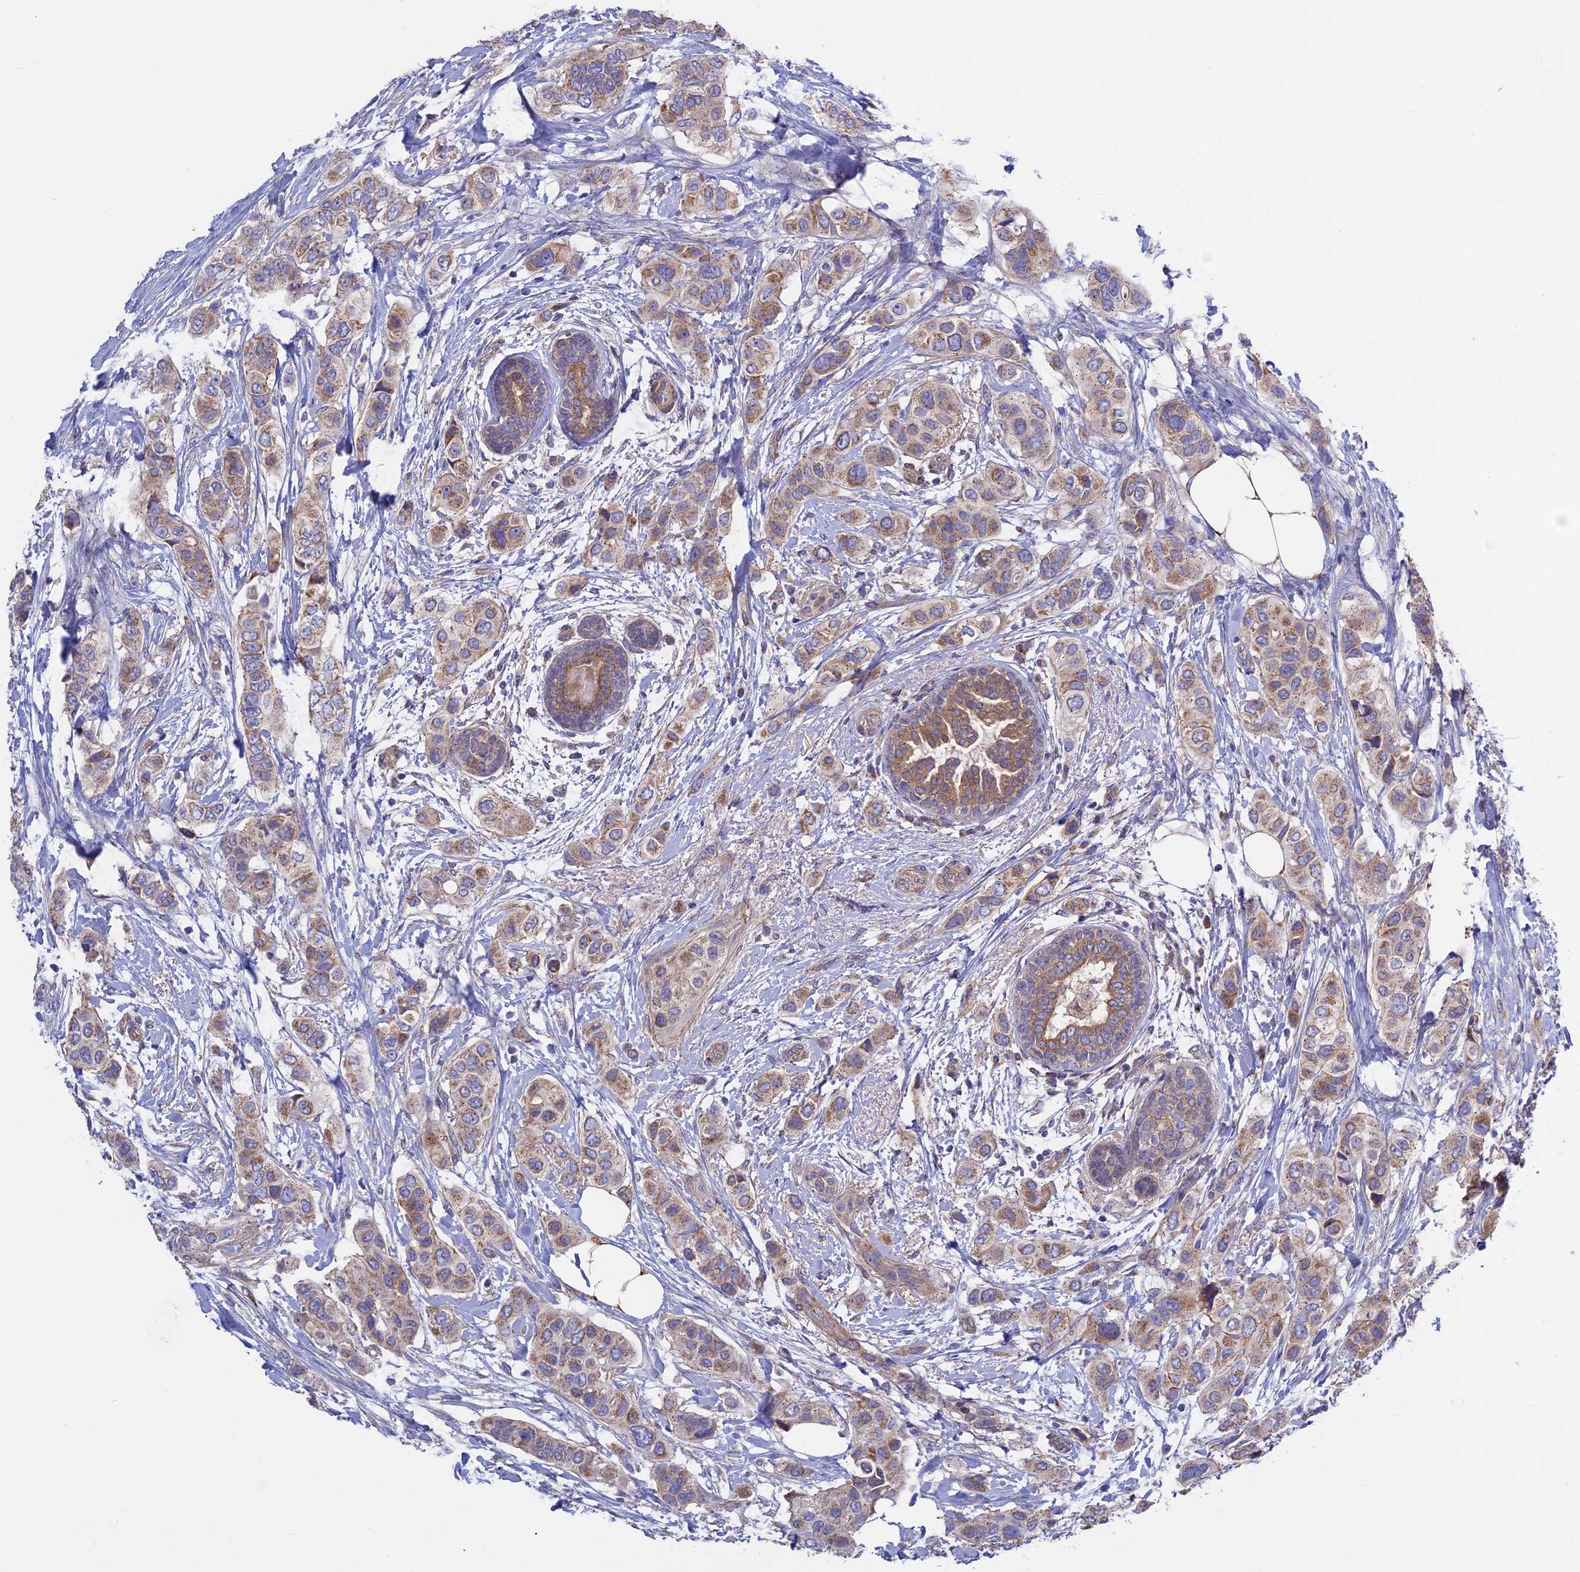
{"staining": {"intensity": "moderate", "quantity": ">75%", "location": "cytoplasmic/membranous"}, "tissue": "breast cancer", "cell_type": "Tumor cells", "image_type": "cancer", "snomed": [{"axis": "morphology", "description": "Lobular carcinoma"}, {"axis": "topography", "description": "Breast"}], "caption": "Protein expression analysis of breast cancer demonstrates moderate cytoplasmic/membranous expression in approximately >75% of tumor cells.", "gene": "ETFDH", "patient": {"sex": "female", "age": 51}}